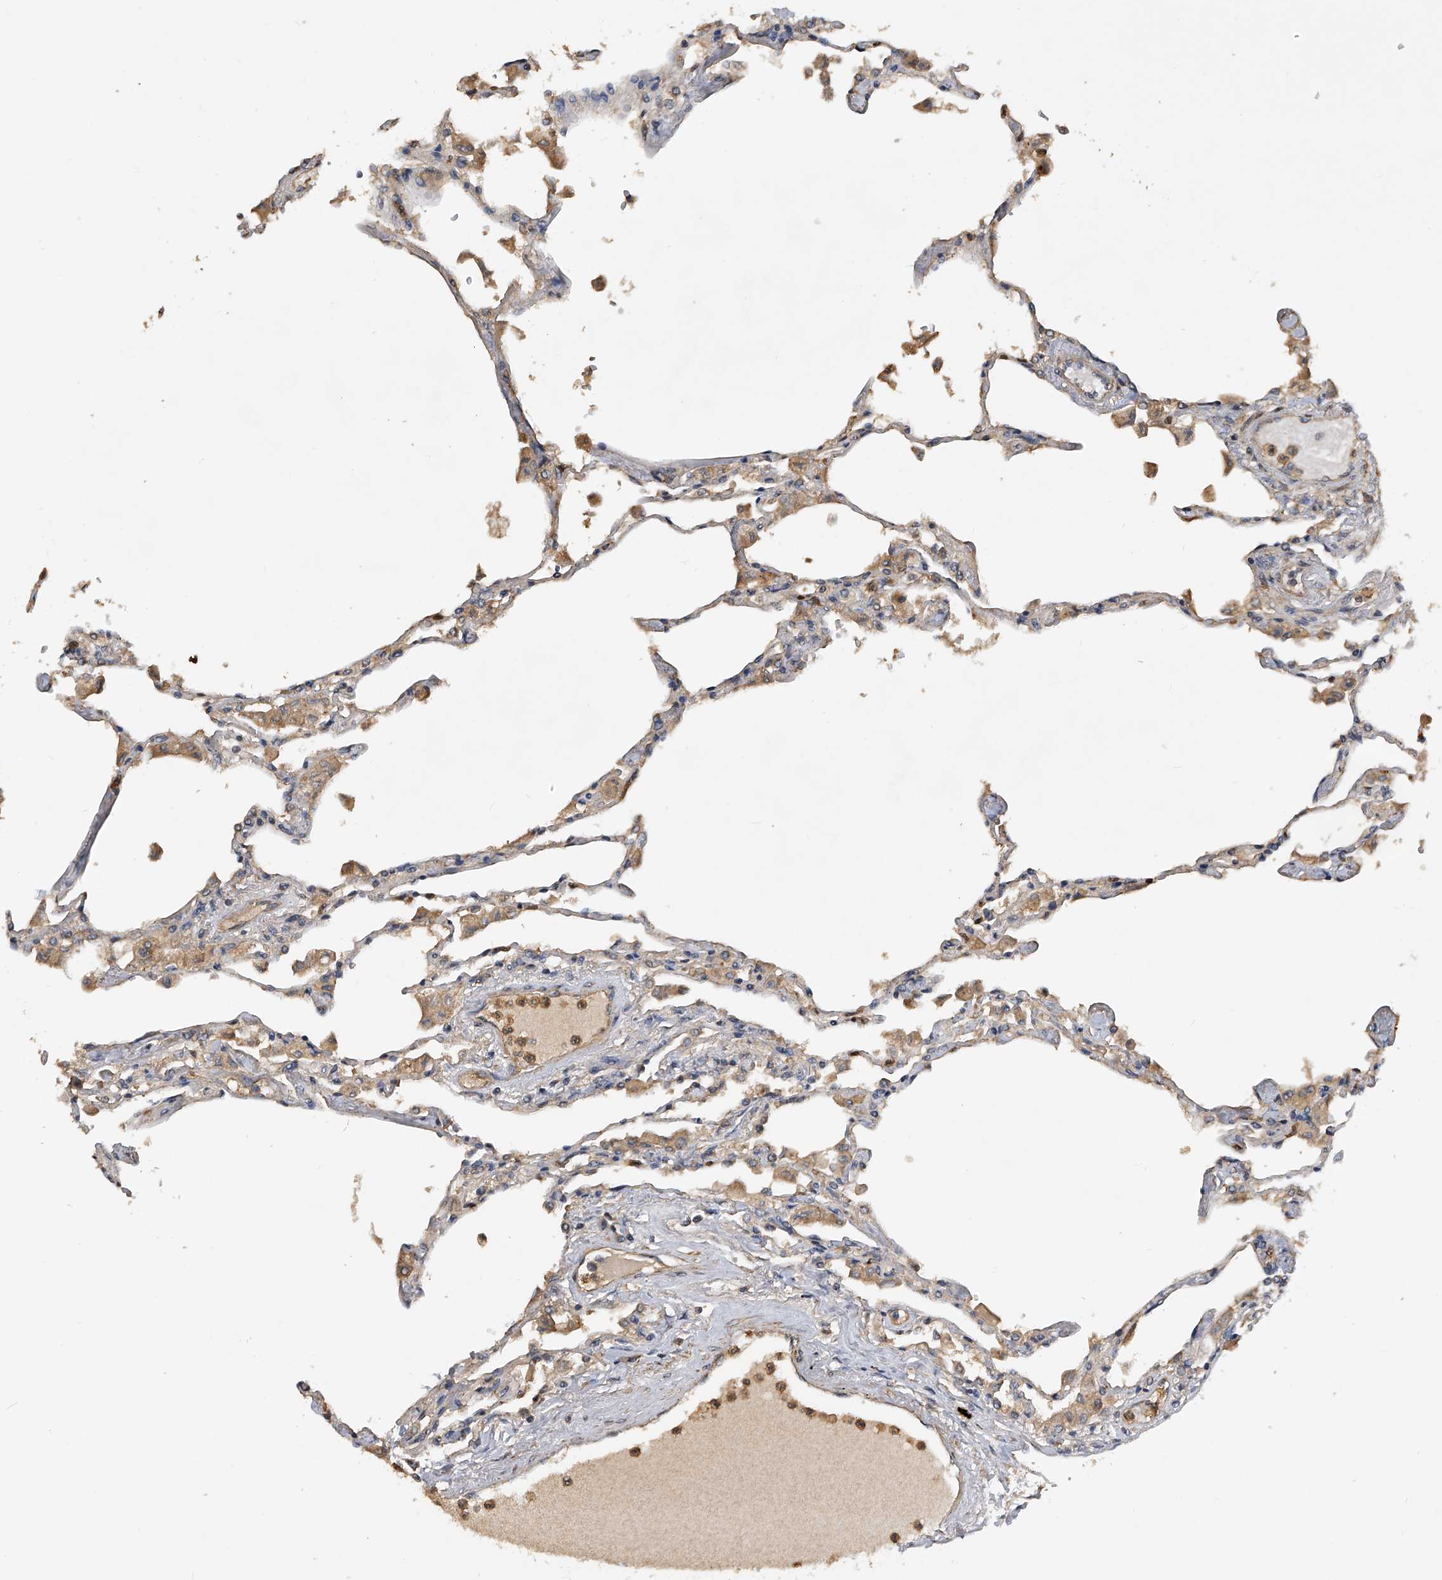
{"staining": {"intensity": "moderate", "quantity": ">75%", "location": "cytoplasmic/membranous"}, "tissue": "lung", "cell_type": "Alveolar cells", "image_type": "normal", "snomed": [{"axis": "morphology", "description": "Normal tissue, NOS"}, {"axis": "topography", "description": "Bronchus"}, {"axis": "topography", "description": "Lung"}], "caption": "Immunohistochemical staining of unremarkable human lung exhibits >75% levels of moderate cytoplasmic/membranous protein positivity in approximately >75% of alveolar cells. (Stains: DAB (3,3'-diaminobenzidine) in brown, nuclei in blue, Microscopy: brightfield microscopy at high magnification).", "gene": "PTPRA", "patient": {"sex": "female", "age": 49}}